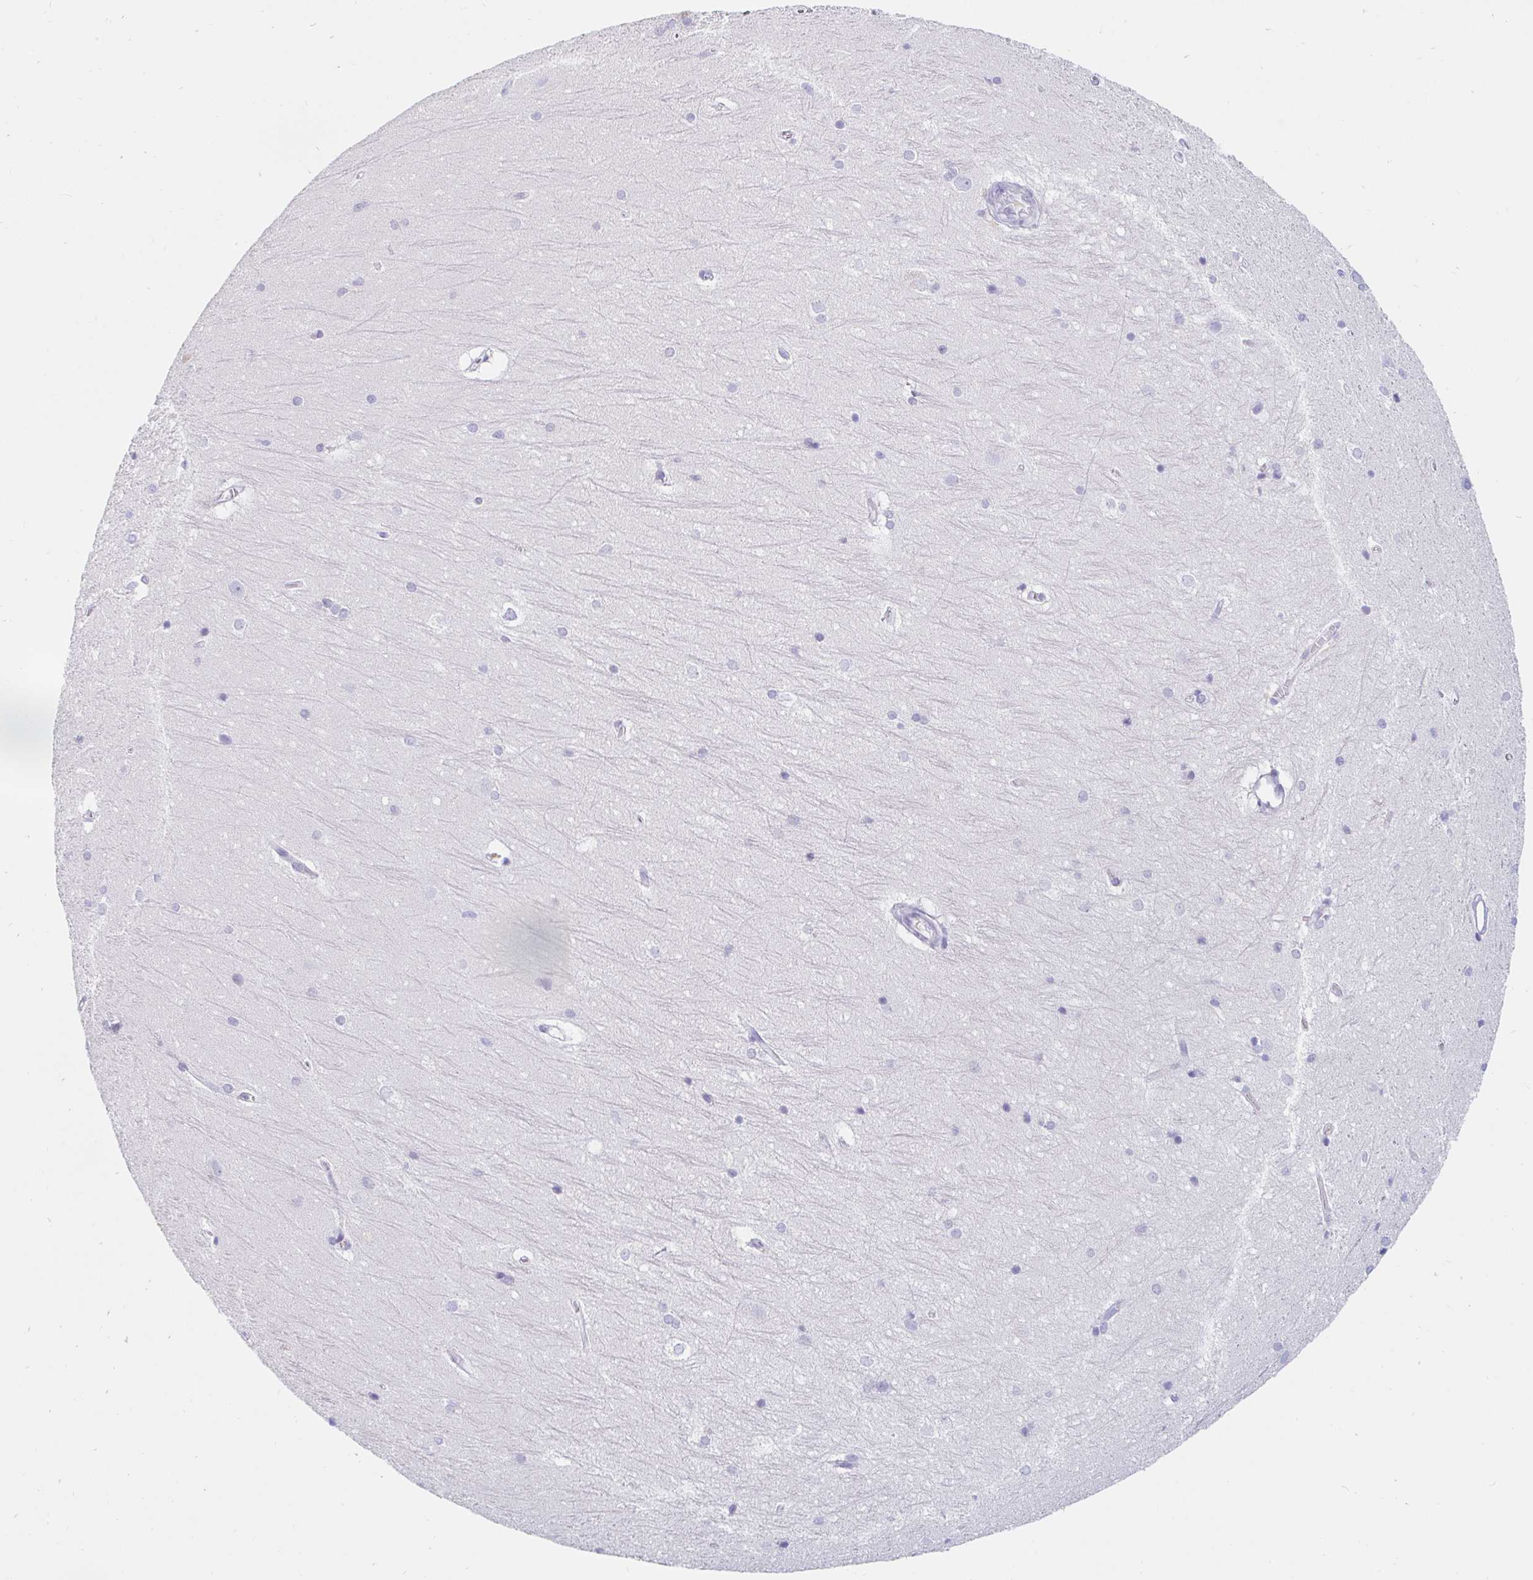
{"staining": {"intensity": "negative", "quantity": "none", "location": "none"}, "tissue": "hippocampus", "cell_type": "Glial cells", "image_type": "normal", "snomed": [{"axis": "morphology", "description": "Normal tissue, NOS"}, {"axis": "topography", "description": "Cerebral cortex"}, {"axis": "topography", "description": "Hippocampus"}], "caption": "DAB (3,3'-diaminobenzidine) immunohistochemical staining of unremarkable hippocampus demonstrates no significant expression in glial cells.", "gene": "TEX44", "patient": {"sex": "female", "age": 19}}